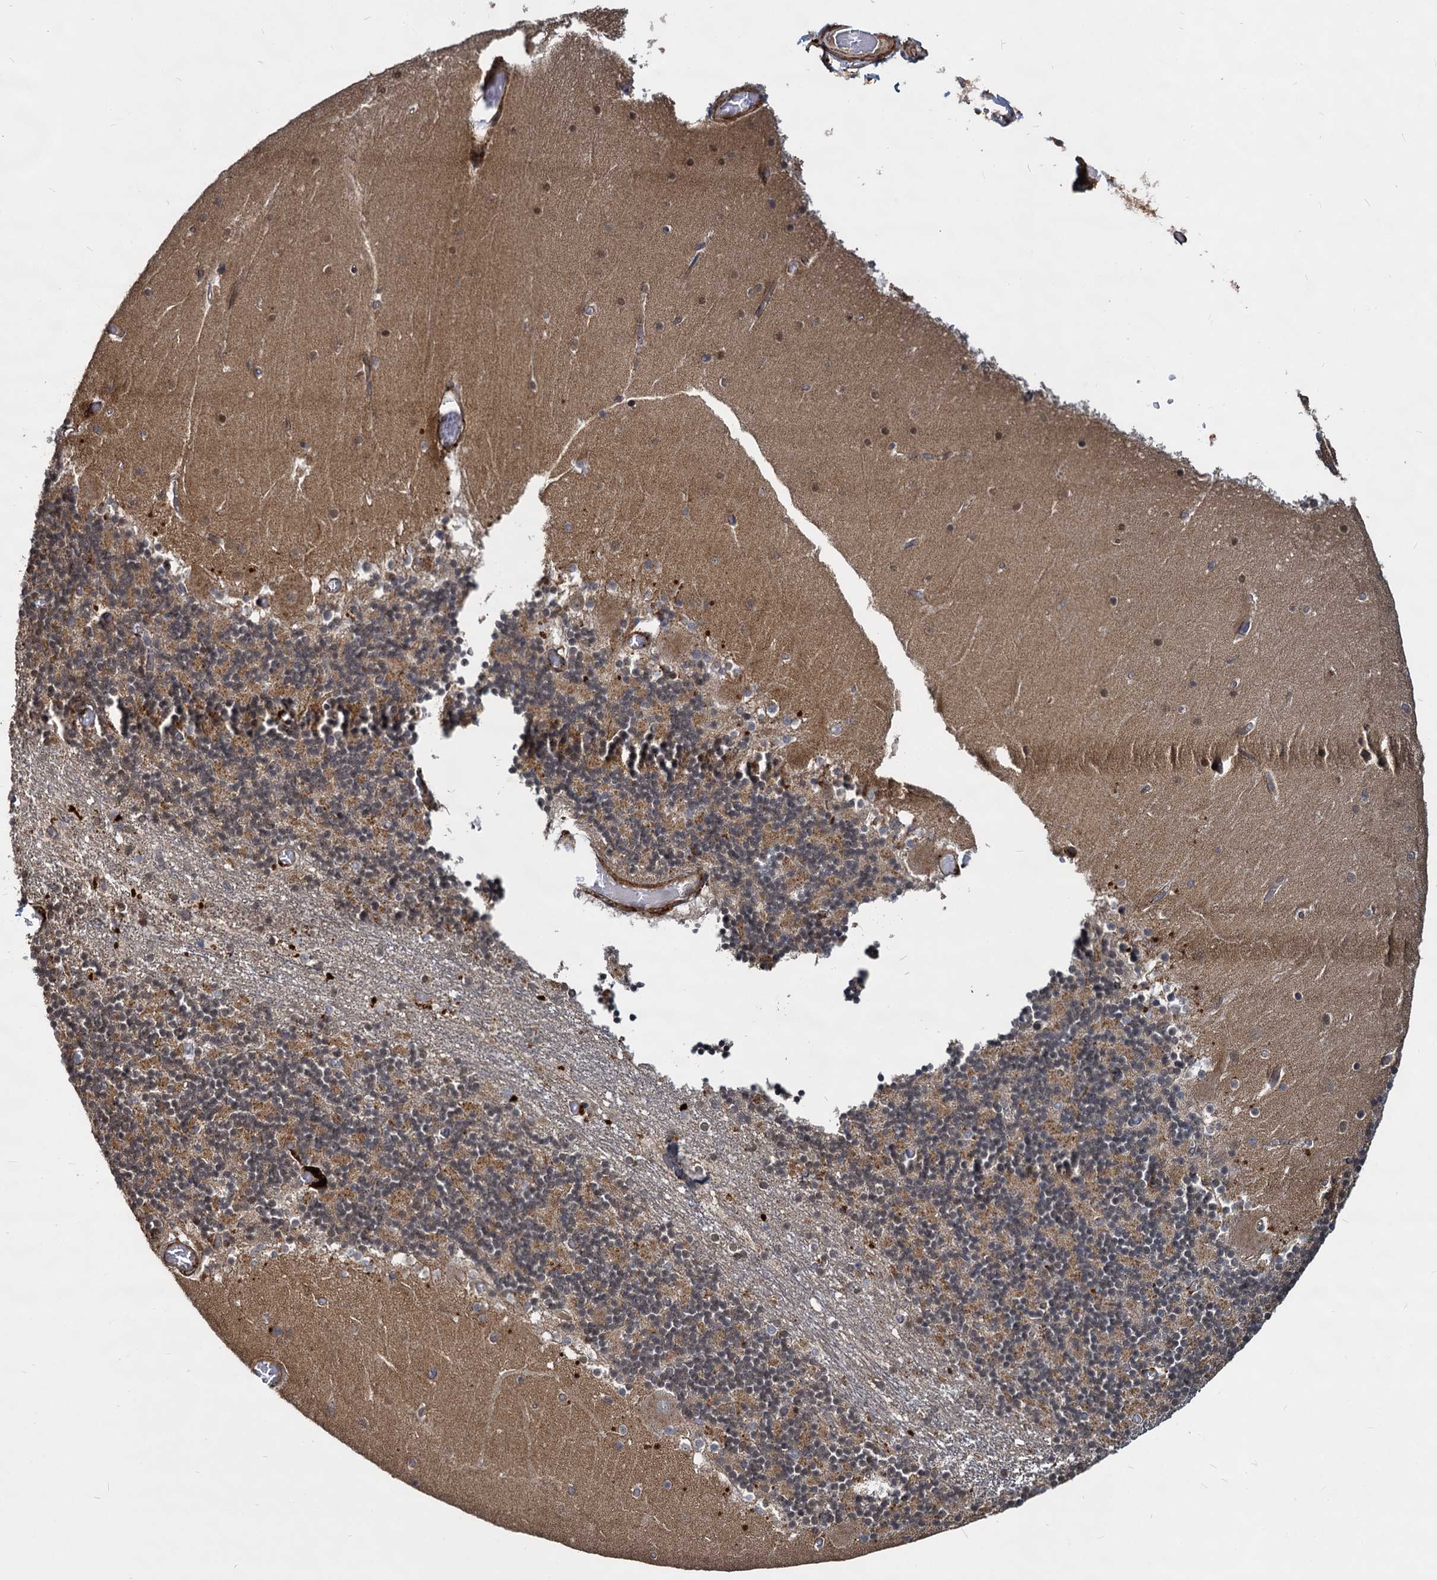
{"staining": {"intensity": "weak", "quantity": "25%-75%", "location": "cytoplasmic/membranous"}, "tissue": "cerebellum", "cell_type": "Cells in granular layer", "image_type": "normal", "snomed": [{"axis": "morphology", "description": "Normal tissue, NOS"}, {"axis": "topography", "description": "Cerebellum"}], "caption": "This photomicrograph shows benign cerebellum stained with immunohistochemistry to label a protein in brown. The cytoplasmic/membranous of cells in granular layer show weak positivity for the protein. Nuclei are counter-stained blue.", "gene": "TRIM23", "patient": {"sex": "female", "age": 28}}